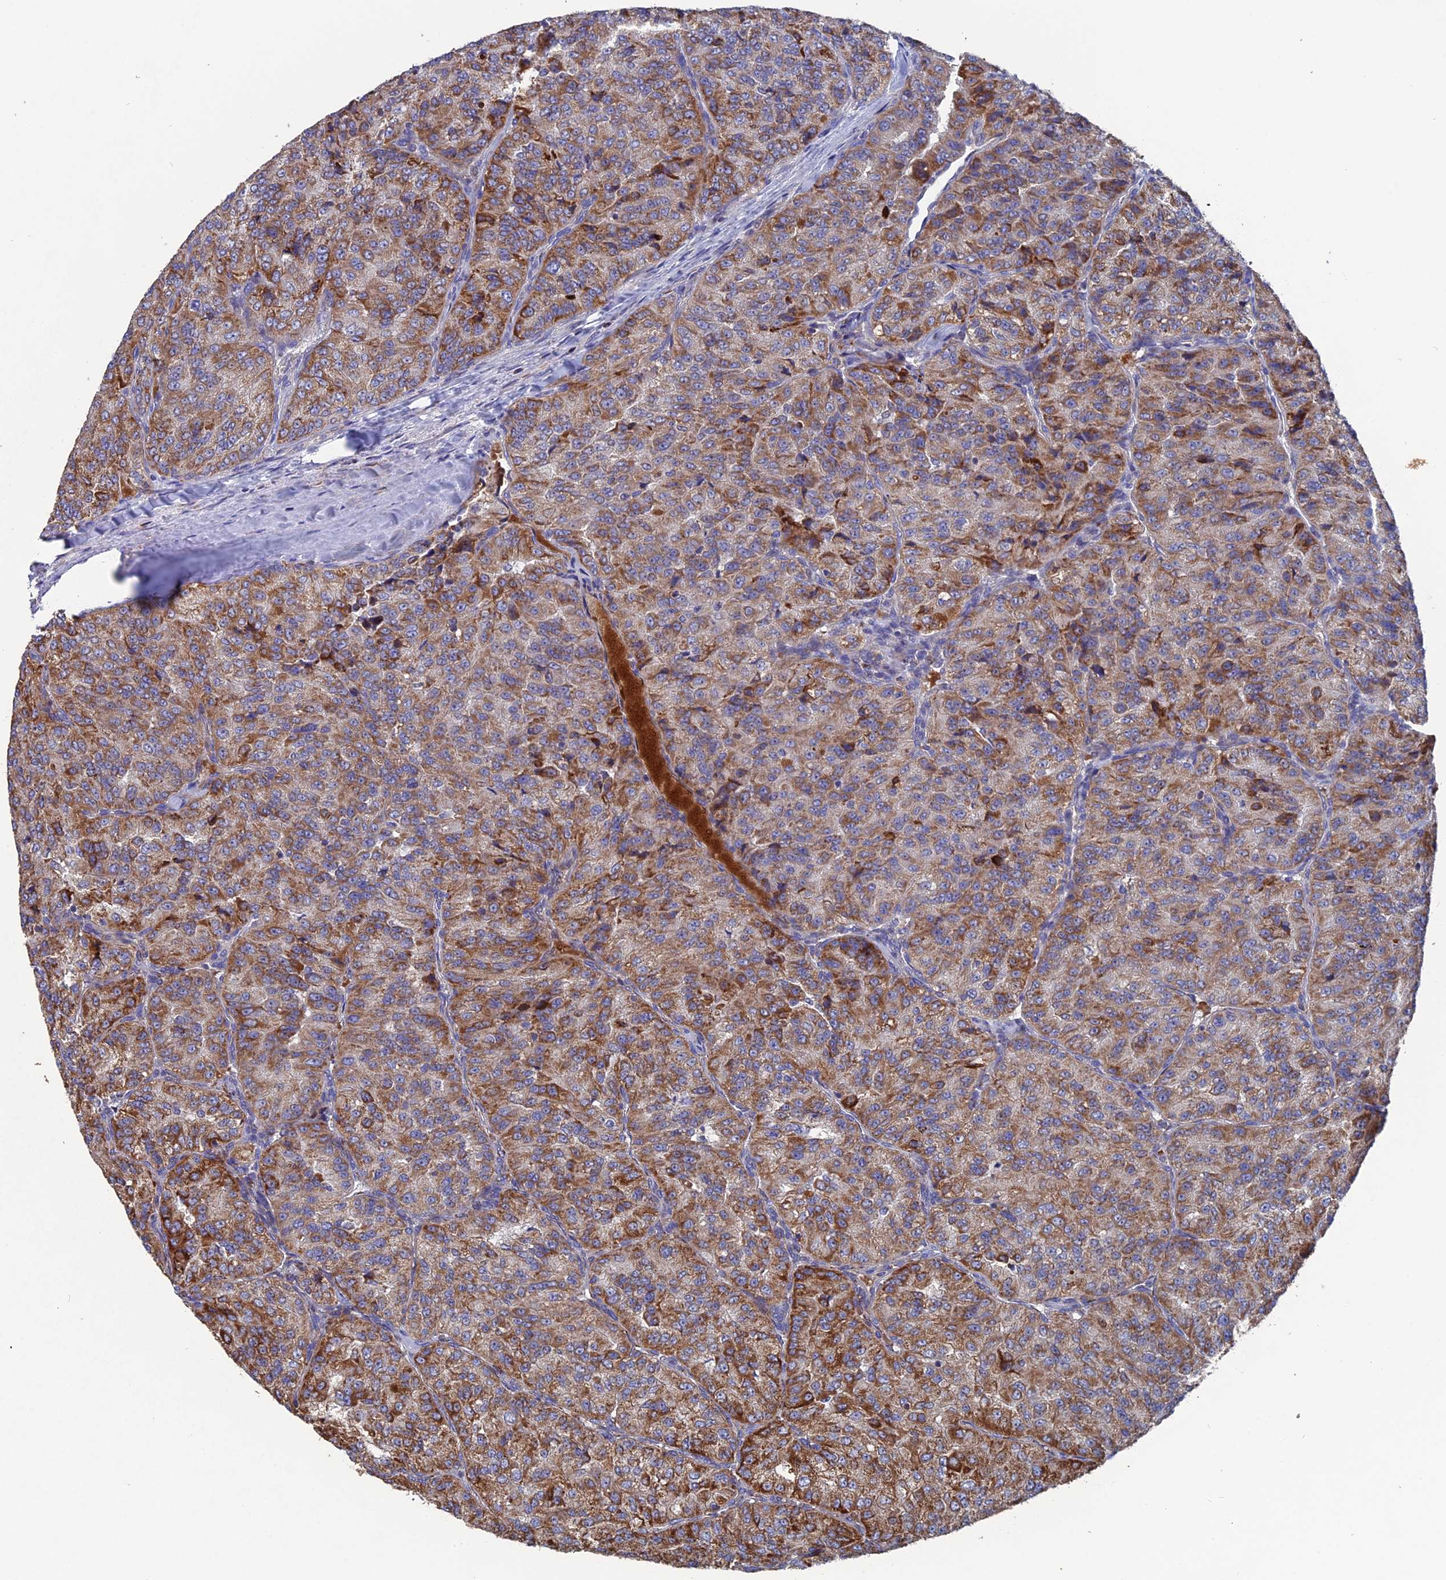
{"staining": {"intensity": "moderate", "quantity": ">75%", "location": "cytoplasmic/membranous"}, "tissue": "renal cancer", "cell_type": "Tumor cells", "image_type": "cancer", "snomed": [{"axis": "morphology", "description": "Adenocarcinoma, NOS"}, {"axis": "topography", "description": "Kidney"}], "caption": "Moderate cytoplasmic/membranous protein expression is appreciated in about >75% of tumor cells in renal cancer (adenocarcinoma).", "gene": "TGFA", "patient": {"sex": "female", "age": 63}}